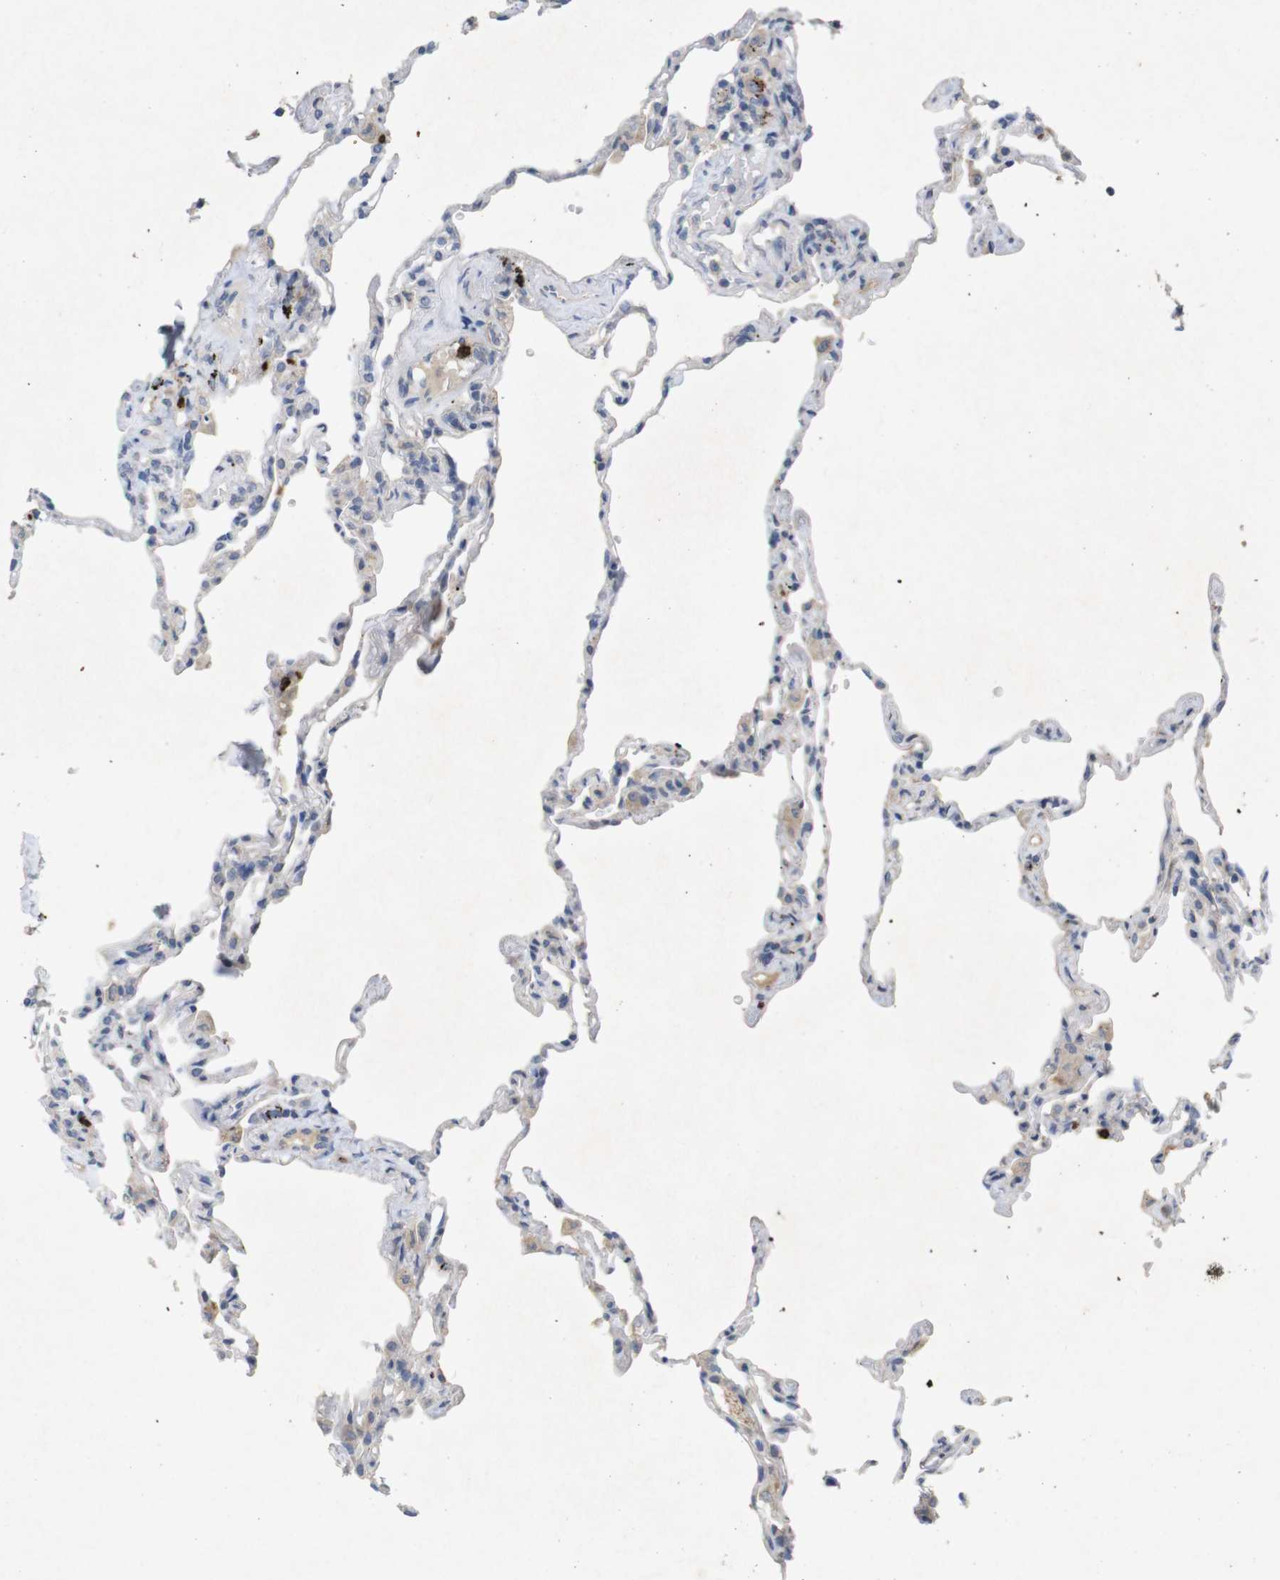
{"staining": {"intensity": "weak", "quantity": "<25%", "location": "cytoplasmic/membranous"}, "tissue": "lung", "cell_type": "Alveolar cells", "image_type": "normal", "snomed": [{"axis": "morphology", "description": "Normal tissue, NOS"}, {"axis": "topography", "description": "Lung"}], "caption": "Alveolar cells are negative for brown protein staining in normal lung. The staining is performed using DAB brown chromogen with nuclei counter-stained in using hematoxylin.", "gene": "TSPAN14", "patient": {"sex": "male", "age": 59}}